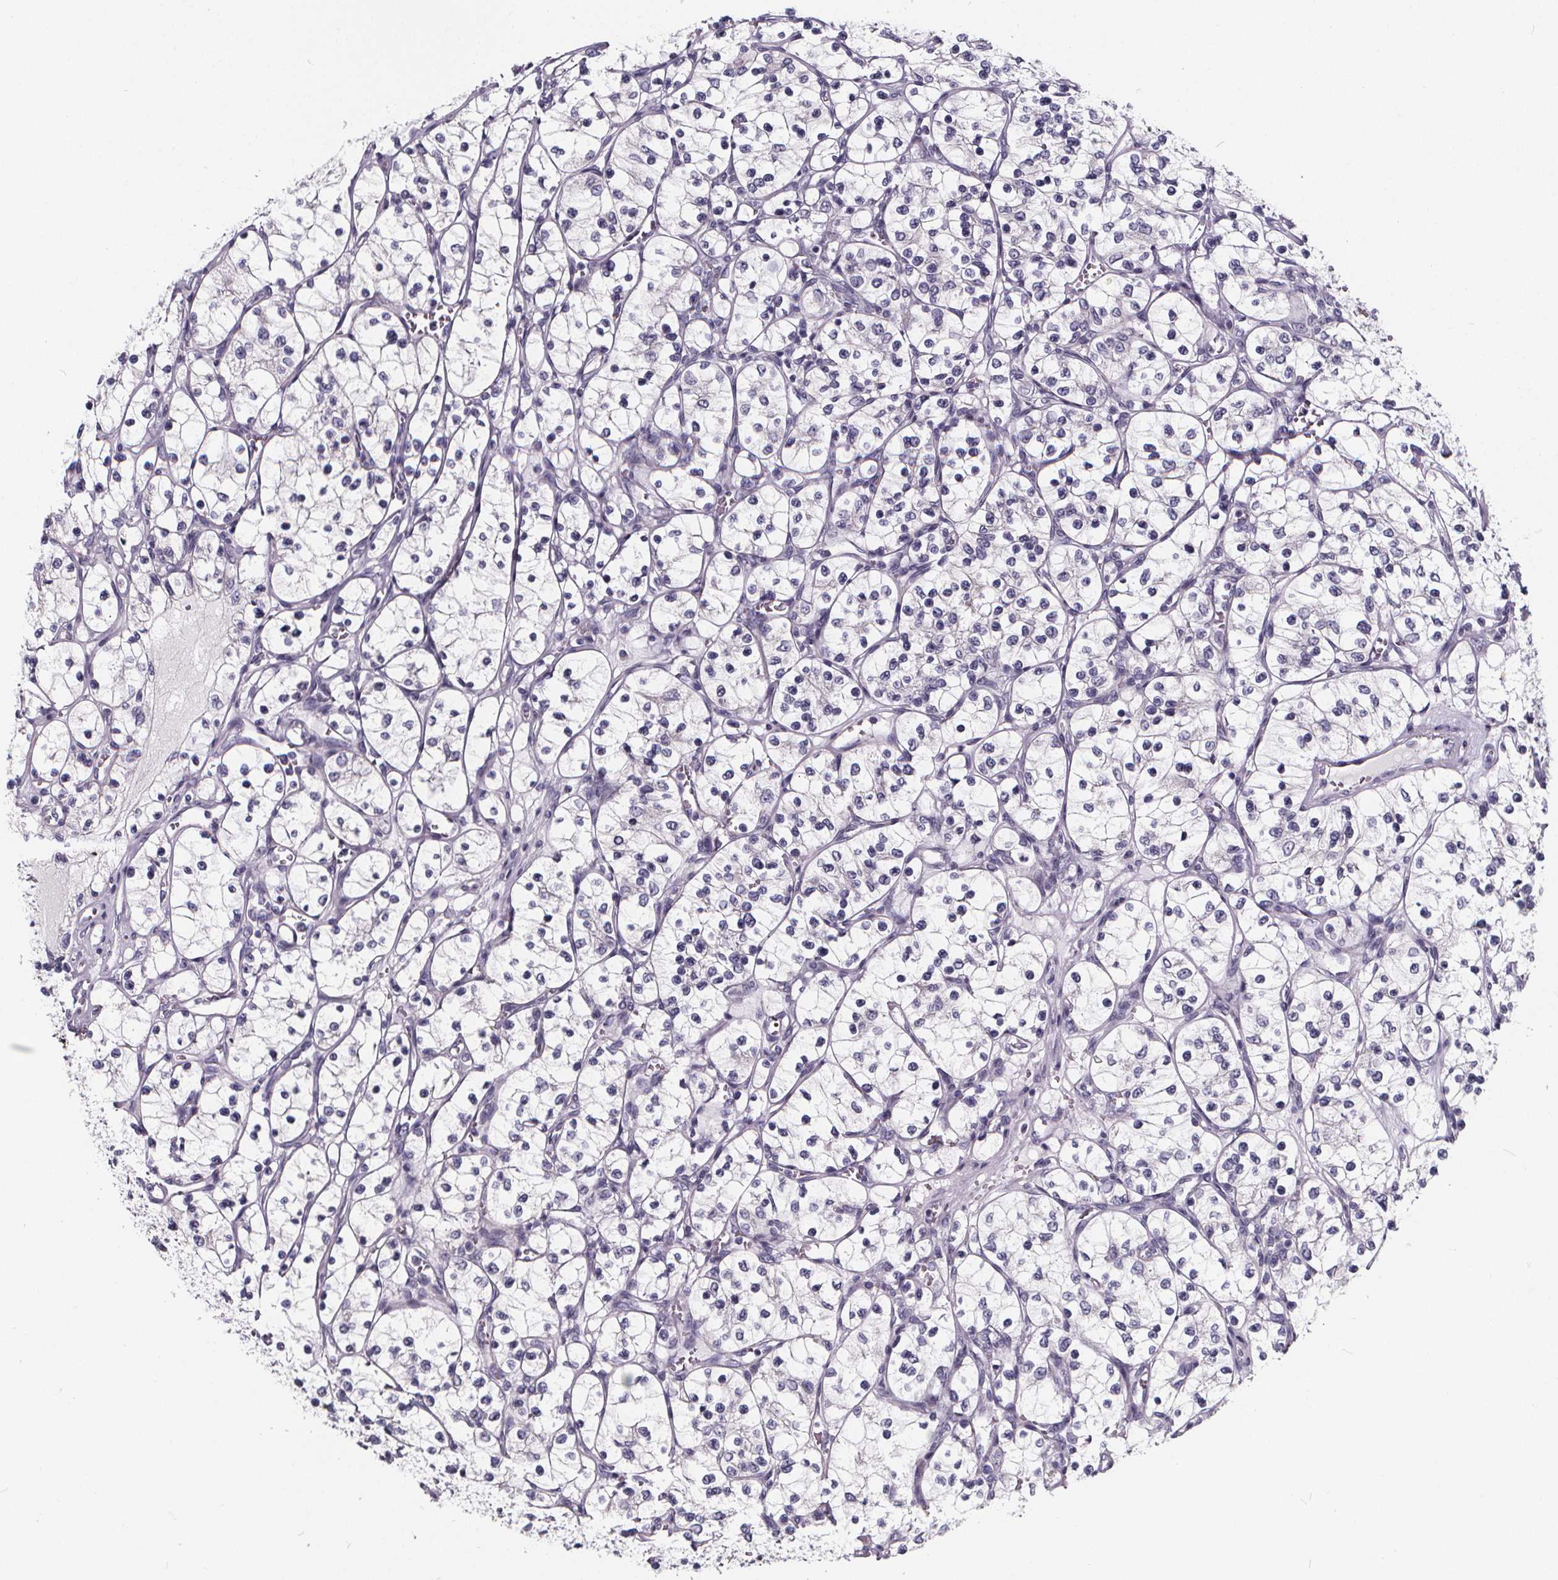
{"staining": {"intensity": "negative", "quantity": "none", "location": "none"}, "tissue": "renal cancer", "cell_type": "Tumor cells", "image_type": "cancer", "snomed": [{"axis": "morphology", "description": "Adenocarcinoma, NOS"}, {"axis": "topography", "description": "Kidney"}], "caption": "A high-resolution histopathology image shows immunohistochemistry staining of renal cancer, which reveals no significant positivity in tumor cells. (IHC, brightfield microscopy, high magnification).", "gene": "SPEF2", "patient": {"sex": "female", "age": 69}}